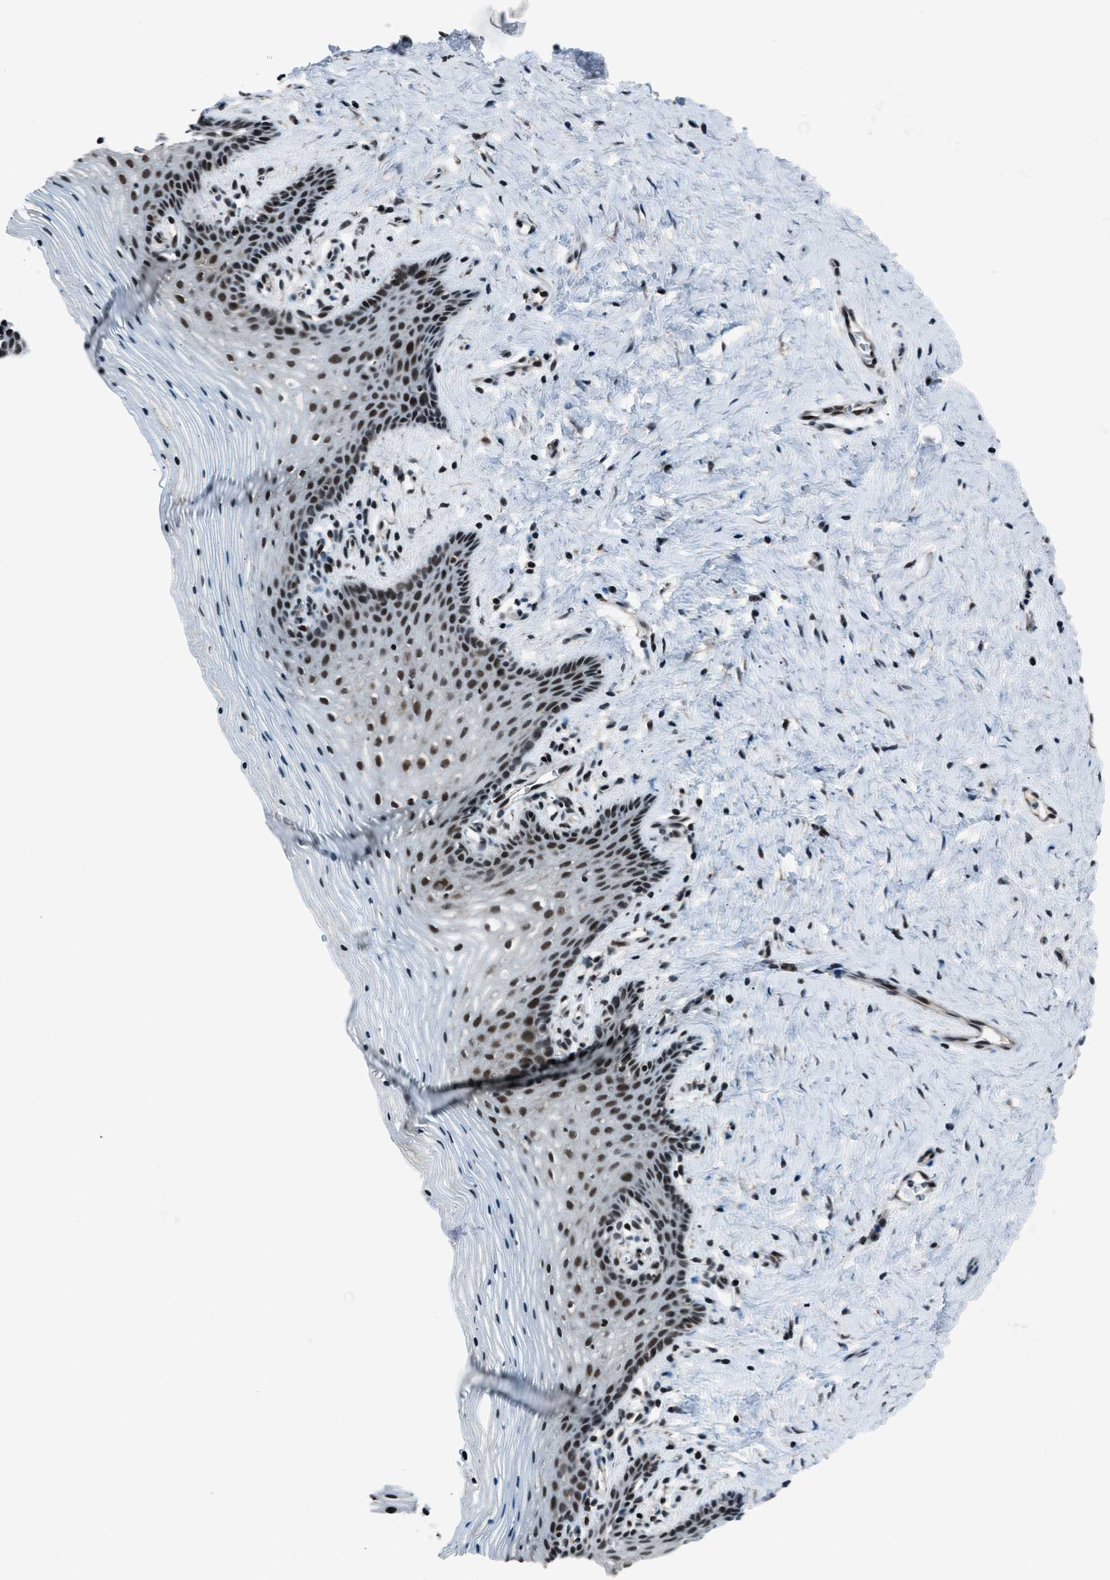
{"staining": {"intensity": "moderate", "quantity": ">75%", "location": "nuclear"}, "tissue": "vagina", "cell_type": "Squamous epithelial cells", "image_type": "normal", "snomed": [{"axis": "morphology", "description": "Normal tissue, NOS"}, {"axis": "topography", "description": "Vagina"}], "caption": "Normal vagina displays moderate nuclear expression in about >75% of squamous epithelial cells, visualized by immunohistochemistry.", "gene": "MORC3", "patient": {"sex": "female", "age": 32}}